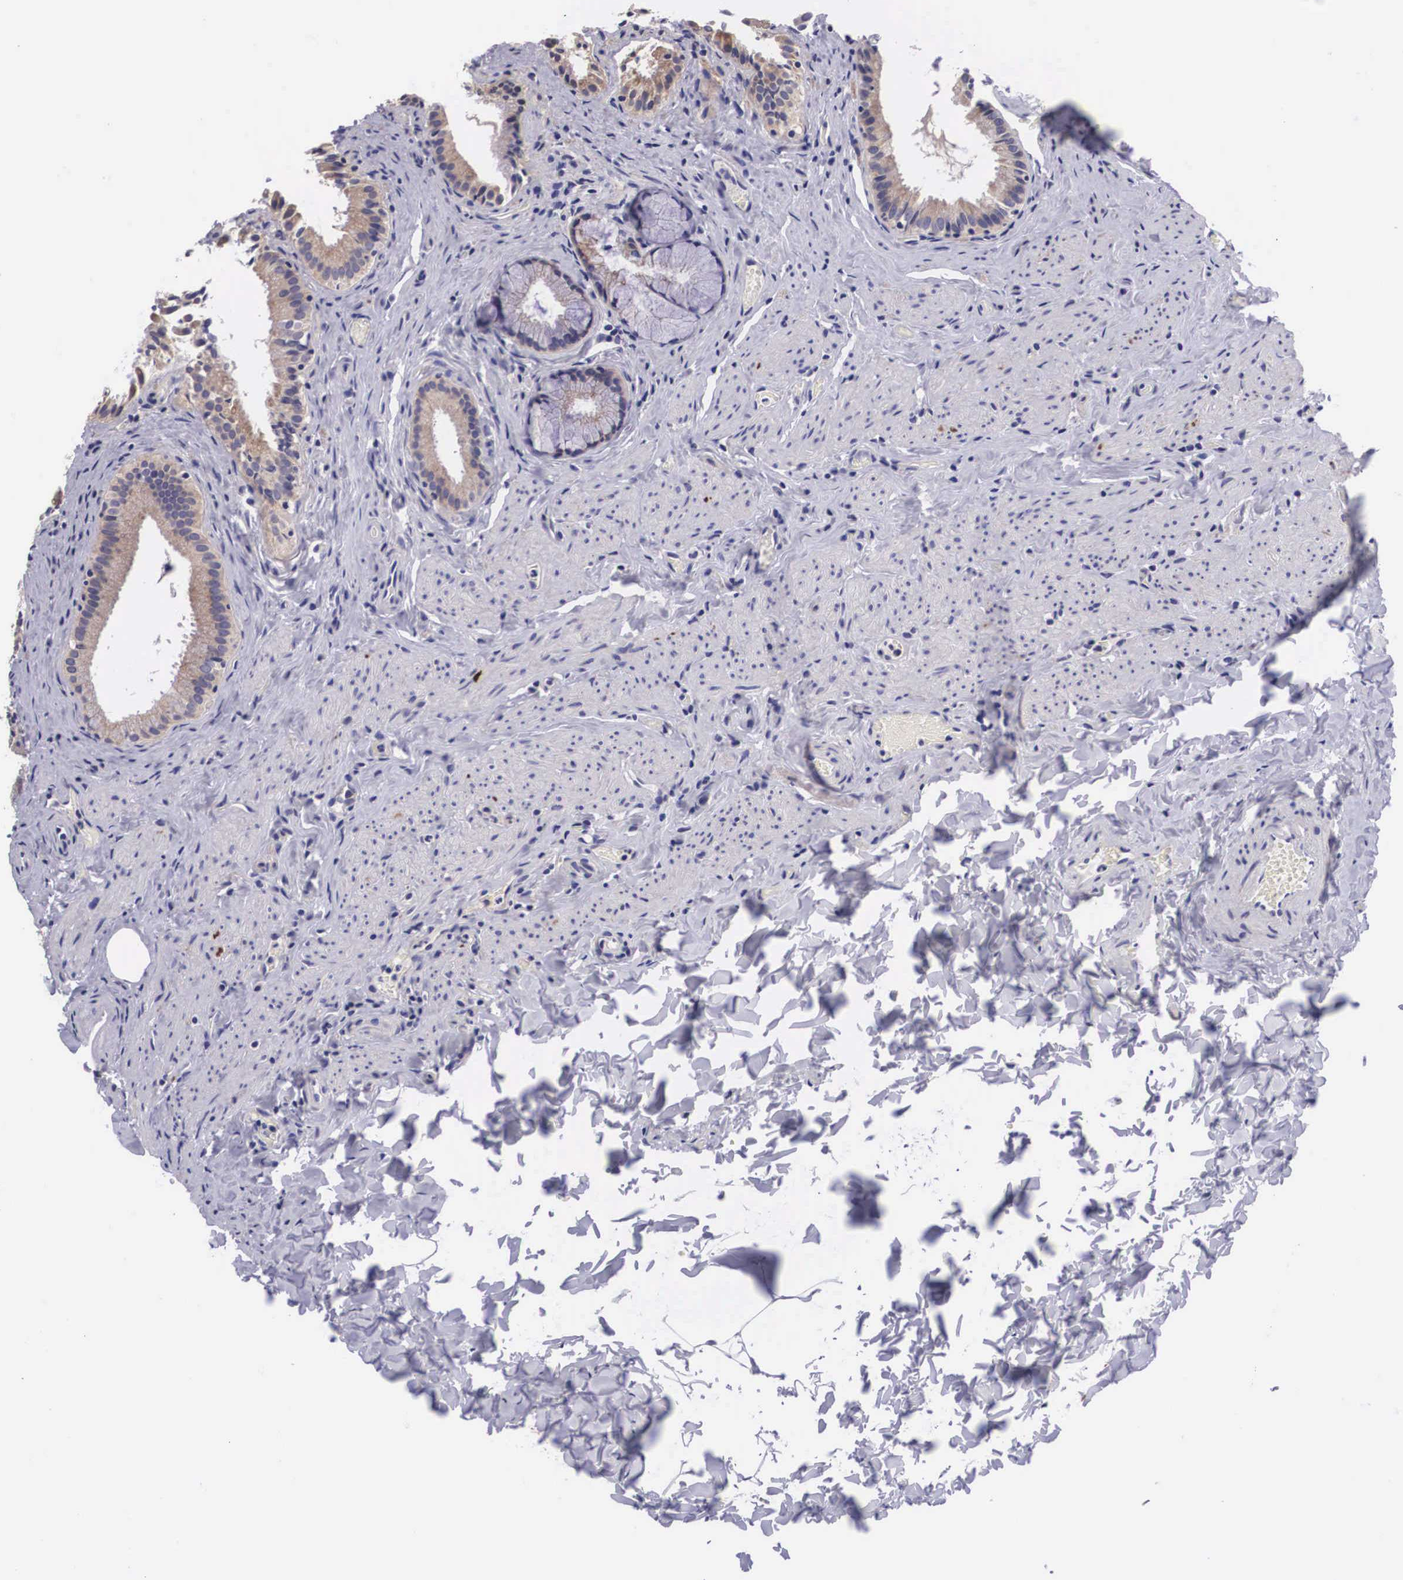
{"staining": {"intensity": "weak", "quantity": ">75%", "location": "cytoplasmic/membranous"}, "tissue": "gallbladder", "cell_type": "Glandular cells", "image_type": "normal", "snomed": [{"axis": "morphology", "description": "Normal tissue, NOS"}, {"axis": "topography", "description": "Gallbladder"}], "caption": "This photomicrograph reveals immunohistochemistry staining of unremarkable human gallbladder, with low weak cytoplasmic/membranous expression in about >75% of glandular cells.", "gene": "ARG2", "patient": {"sex": "female", "age": 44}}